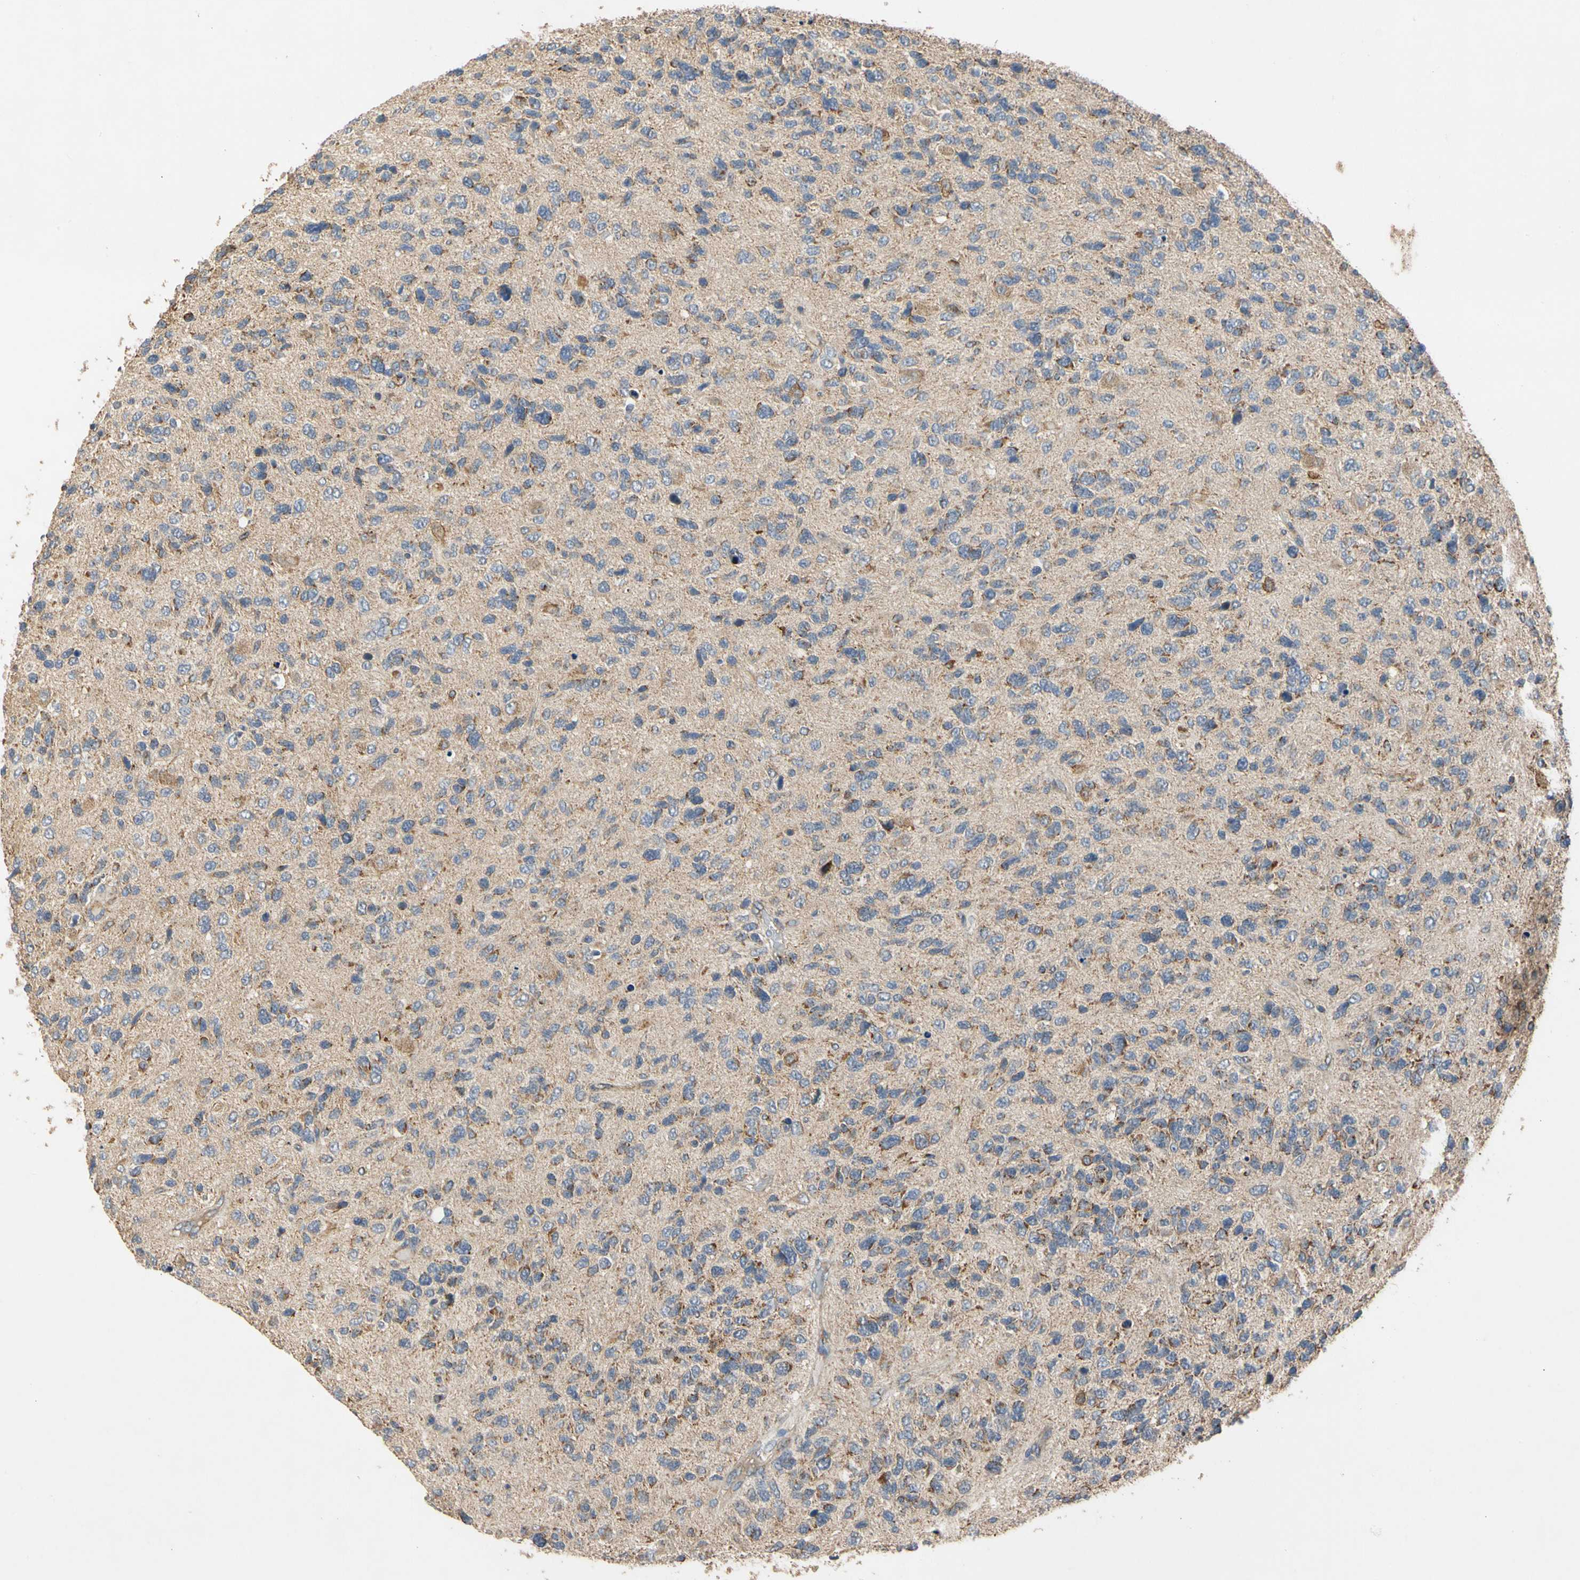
{"staining": {"intensity": "weak", "quantity": ">75%", "location": "cytoplasmic/membranous"}, "tissue": "glioma", "cell_type": "Tumor cells", "image_type": "cancer", "snomed": [{"axis": "morphology", "description": "Glioma, malignant, High grade"}, {"axis": "topography", "description": "Brain"}], "caption": "Malignant high-grade glioma stained with IHC demonstrates weak cytoplasmic/membranous expression in approximately >75% of tumor cells.", "gene": "GPD2", "patient": {"sex": "female", "age": 58}}